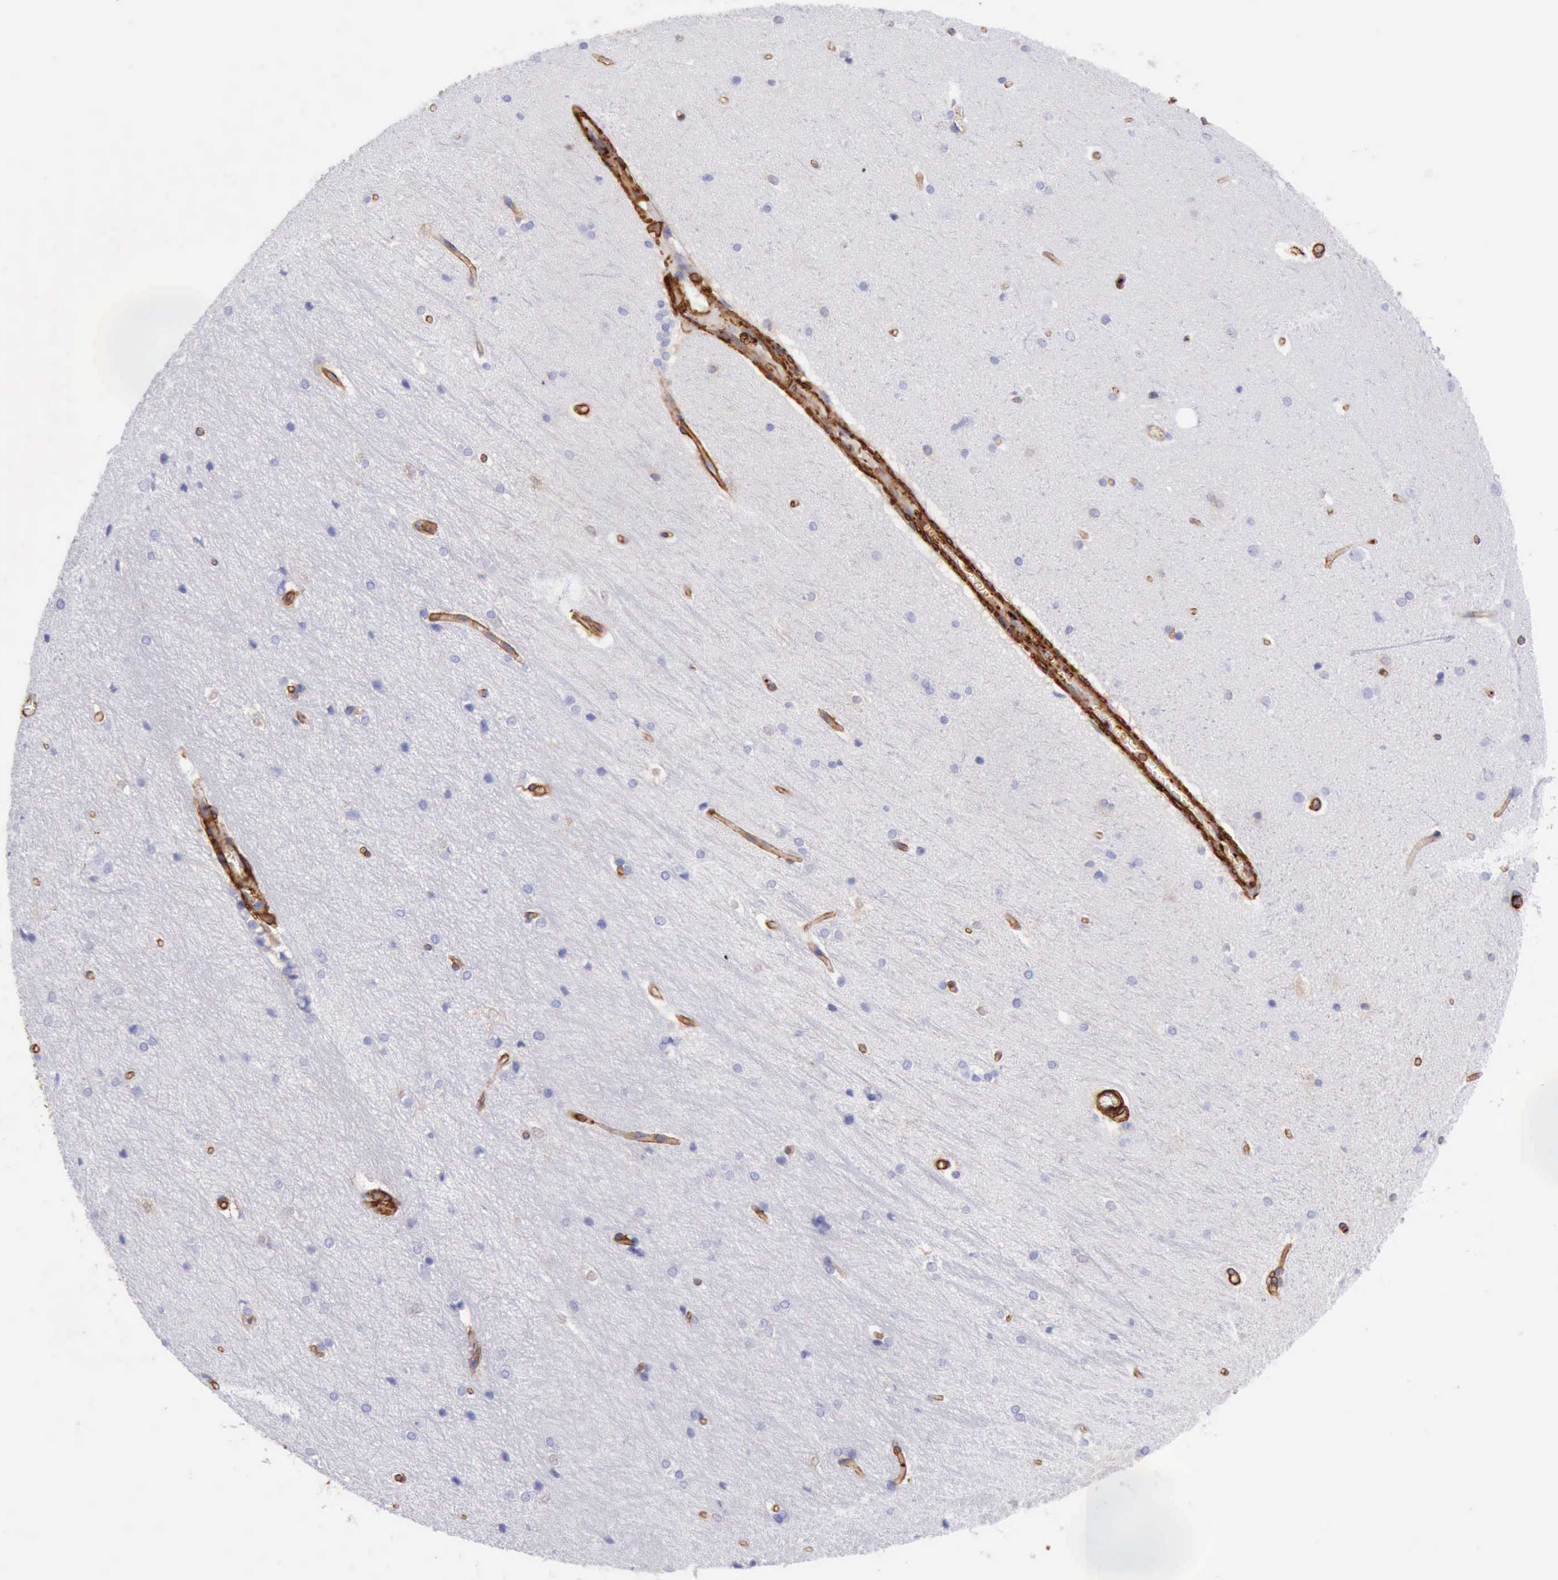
{"staining": {"intensity": "negative", "quantity": "none", "location": "none"}, "tissue": "hippocampus", "cell_type": "Glial cells", "image_type": "normal", "snomed": [{"axis": "morphology", "description": "Normal tissue, NOS"}, {"axis": "topography", "description": "Hippocampus"}], "caption": "Protein analysis of normal hippocampus exhibits no significant expression in glial cells. (DAB (3,3'-diaminobenzidine) IHC visualized using brightfield microscopy, high magnification).", "gene": "FLNA", "patient": {"sex": "female", "age": 19}}